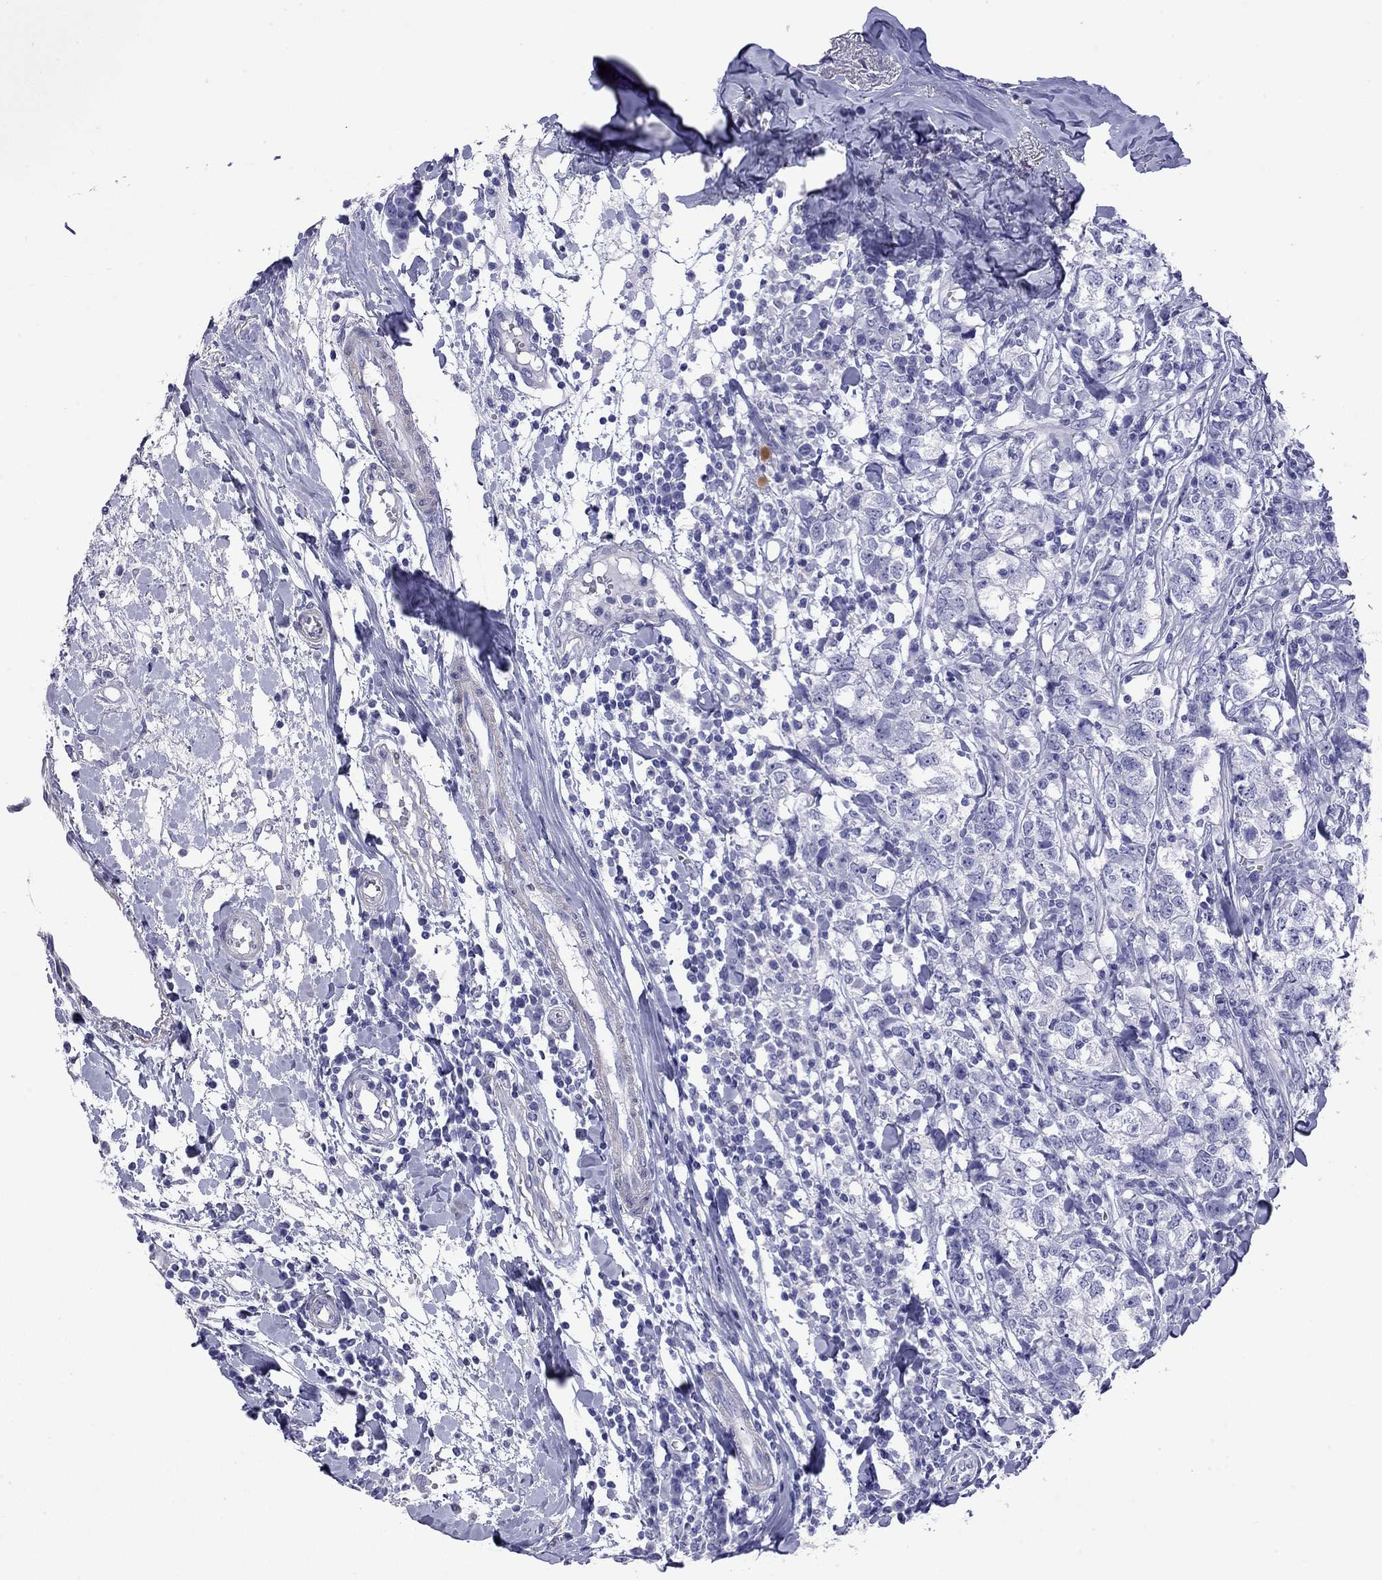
{"staining": {"intensity": "negative", "quantity": "none", "location": "none"}, "tissue": "breast cancer", "cell_type": "Tumor cells", "image_type": "cancer", "snomed": [{"axis": "morphology", "description": "Duct carcinoma"}, {"axis": "topography", "description": "Breast"}], "caption": "DAB (3,3'-diaminobenzidine) immunohistochemical staining of breast cancer exhibits no significant expression in tumor cells.", "gene": "KIAA2012", "patient": {"sex": "female", "age": 30}}